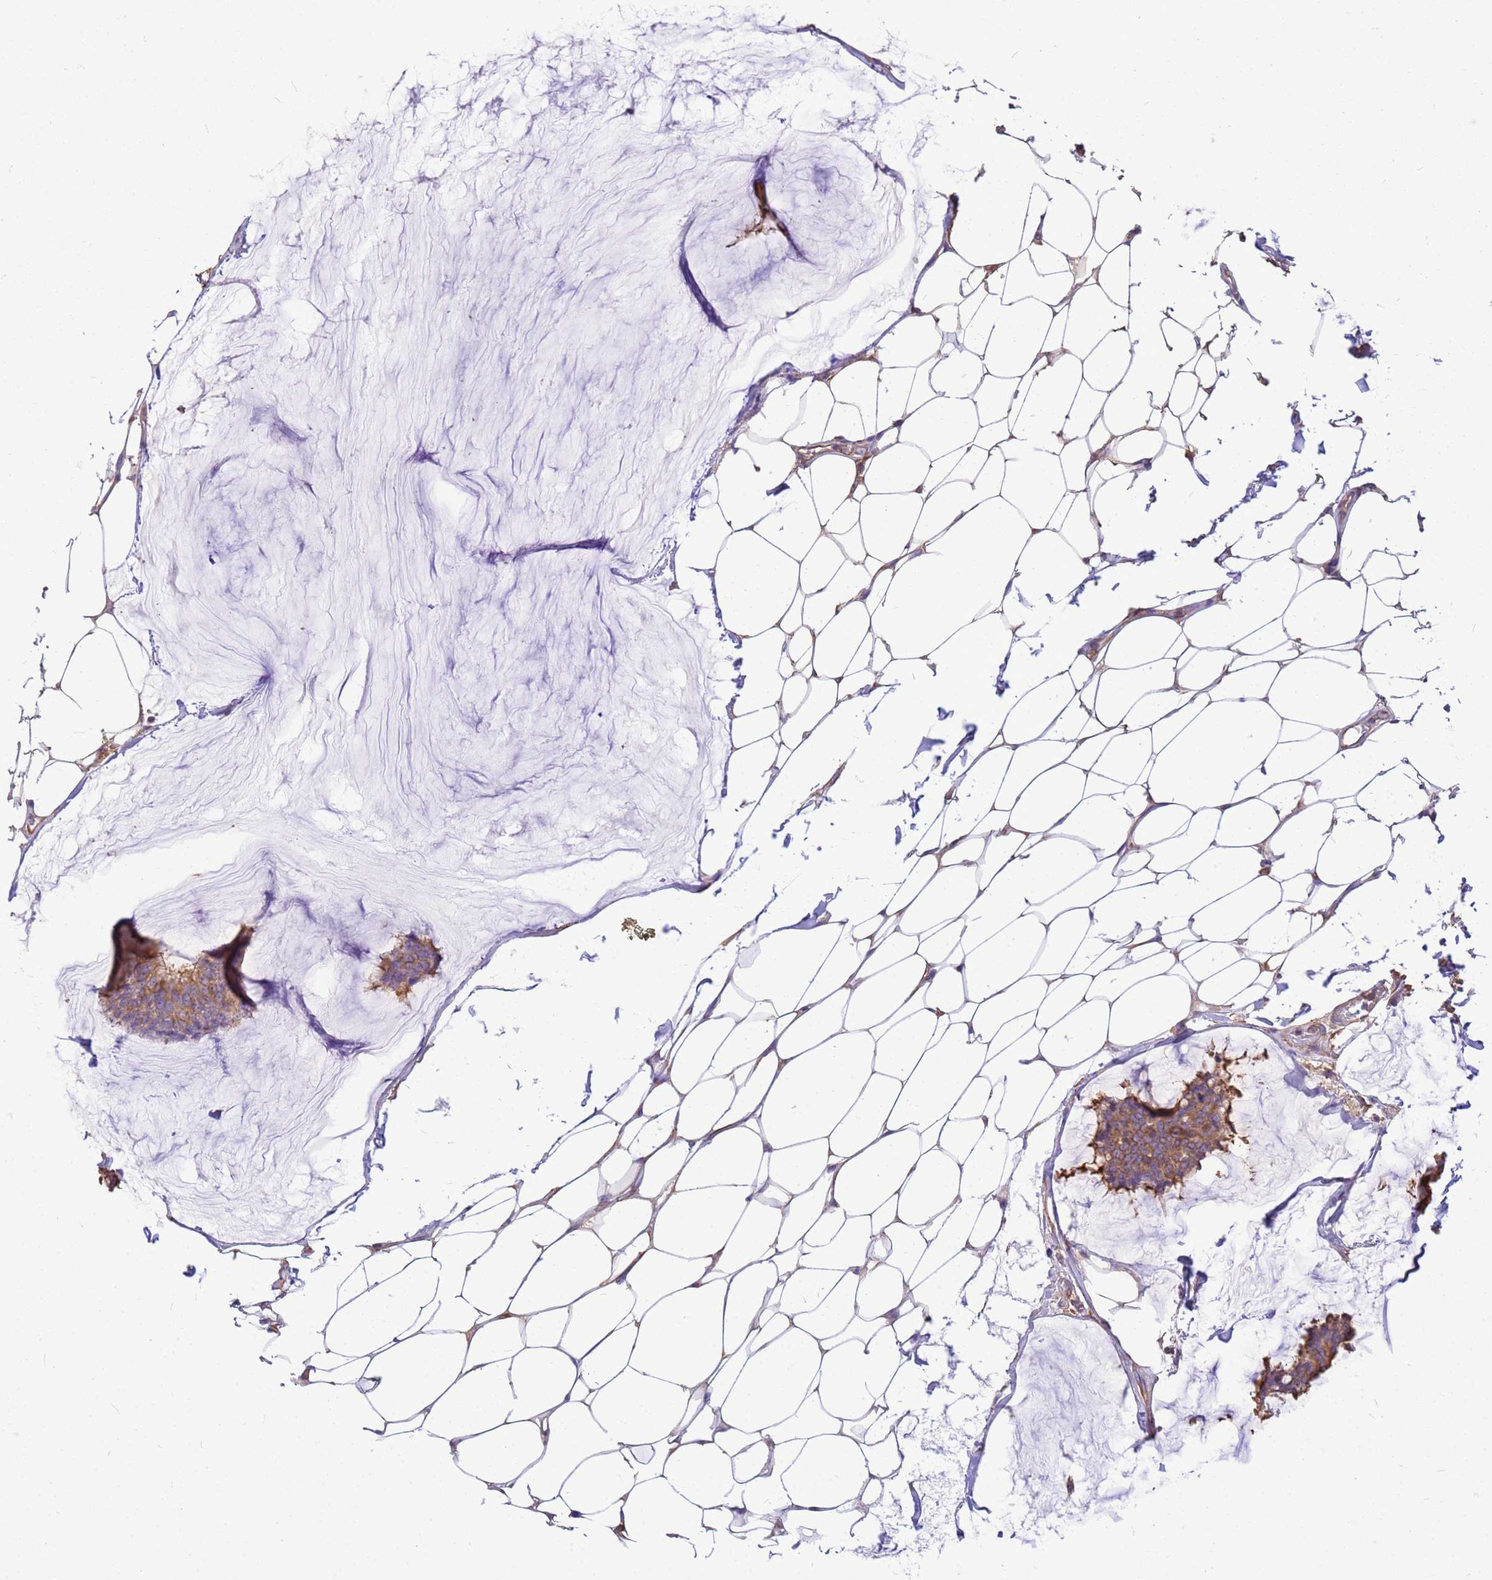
{"staining": {"intensity": "moderate", "quantity": ">75%", "location": "cytoplasmic/membranous"}, "tissue": "breast cancer", "cell_type": "Tumor cells", "image_type": "cancer", "snomed": [{"axis": "morphology", "description": "Duct carcinoma"}, {"axis": "topography", "description": "Breast"}], "caption": "This micrograph displays breast cancer (intraductal carcinoma) stained with immunohistochemistry (IHC) to label a protein in brown. The cytoplasmic/membranous of tumor cells show moderate positivity for the protein. Nuclei are counter-stained blue.", "gene": "TUBB1", "patient": {"sex": "female", "age": 93}}